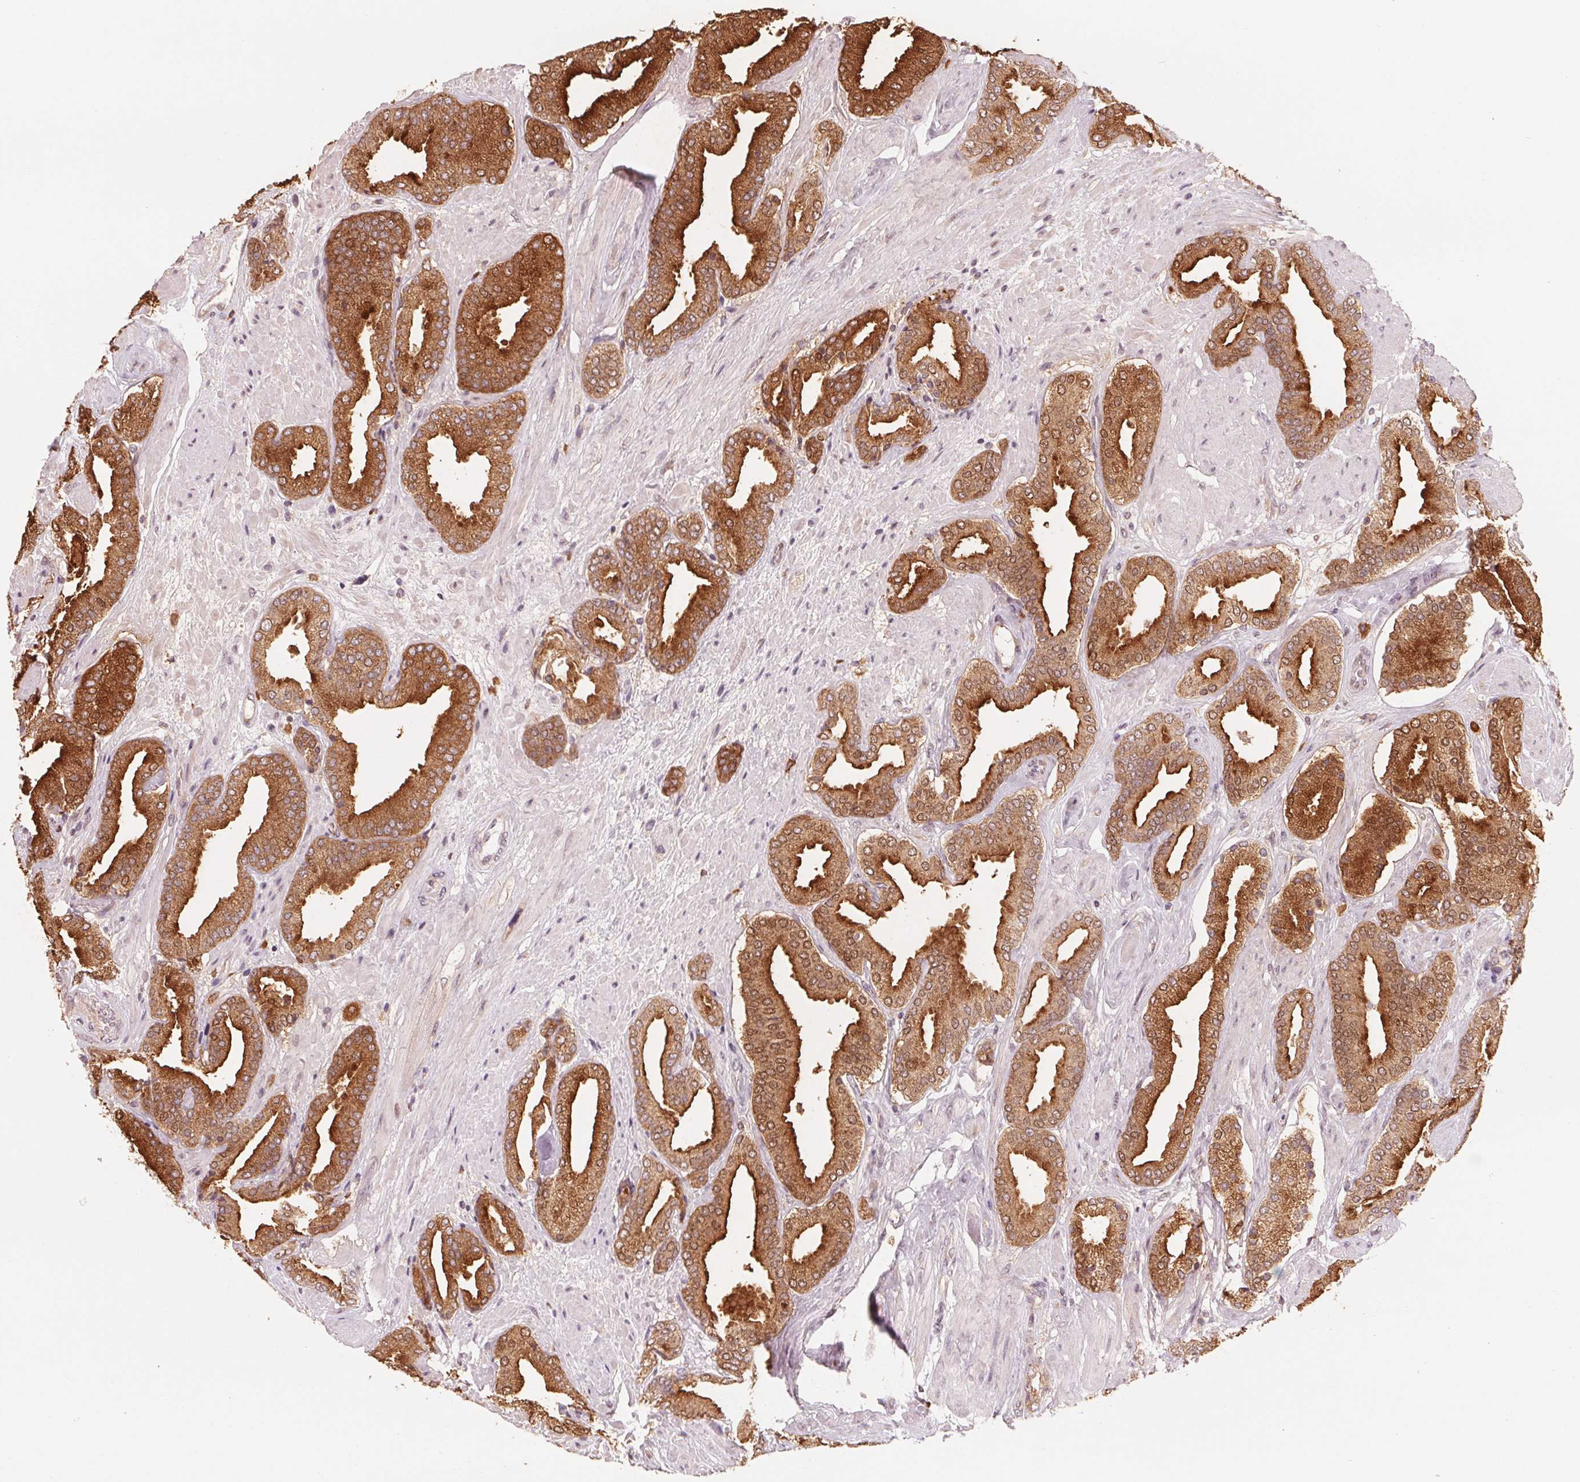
{"staining": {"intensity": "strong", "quantity": ">75%", "location": "cytoplasmic/membranous"}, "tissue": "prostate cancer", "cell_type": "Tumor cells", "image_type": "cancer", "snomed": [{"axis": "morphology", "description": "Adenocarcinoma, High grade"}, {"axis": "topography", "description": "Prostate"}], "caption": "This histopathology image shows immunohistochemistry staining of prostate cancer (high-grade adenocarcinoma), with high strong cytoplasmic/membranous positivity in about >75% of tumor cells.", "gene": "GIGYF2", "patient": {"sex": "male", "age": 56}}